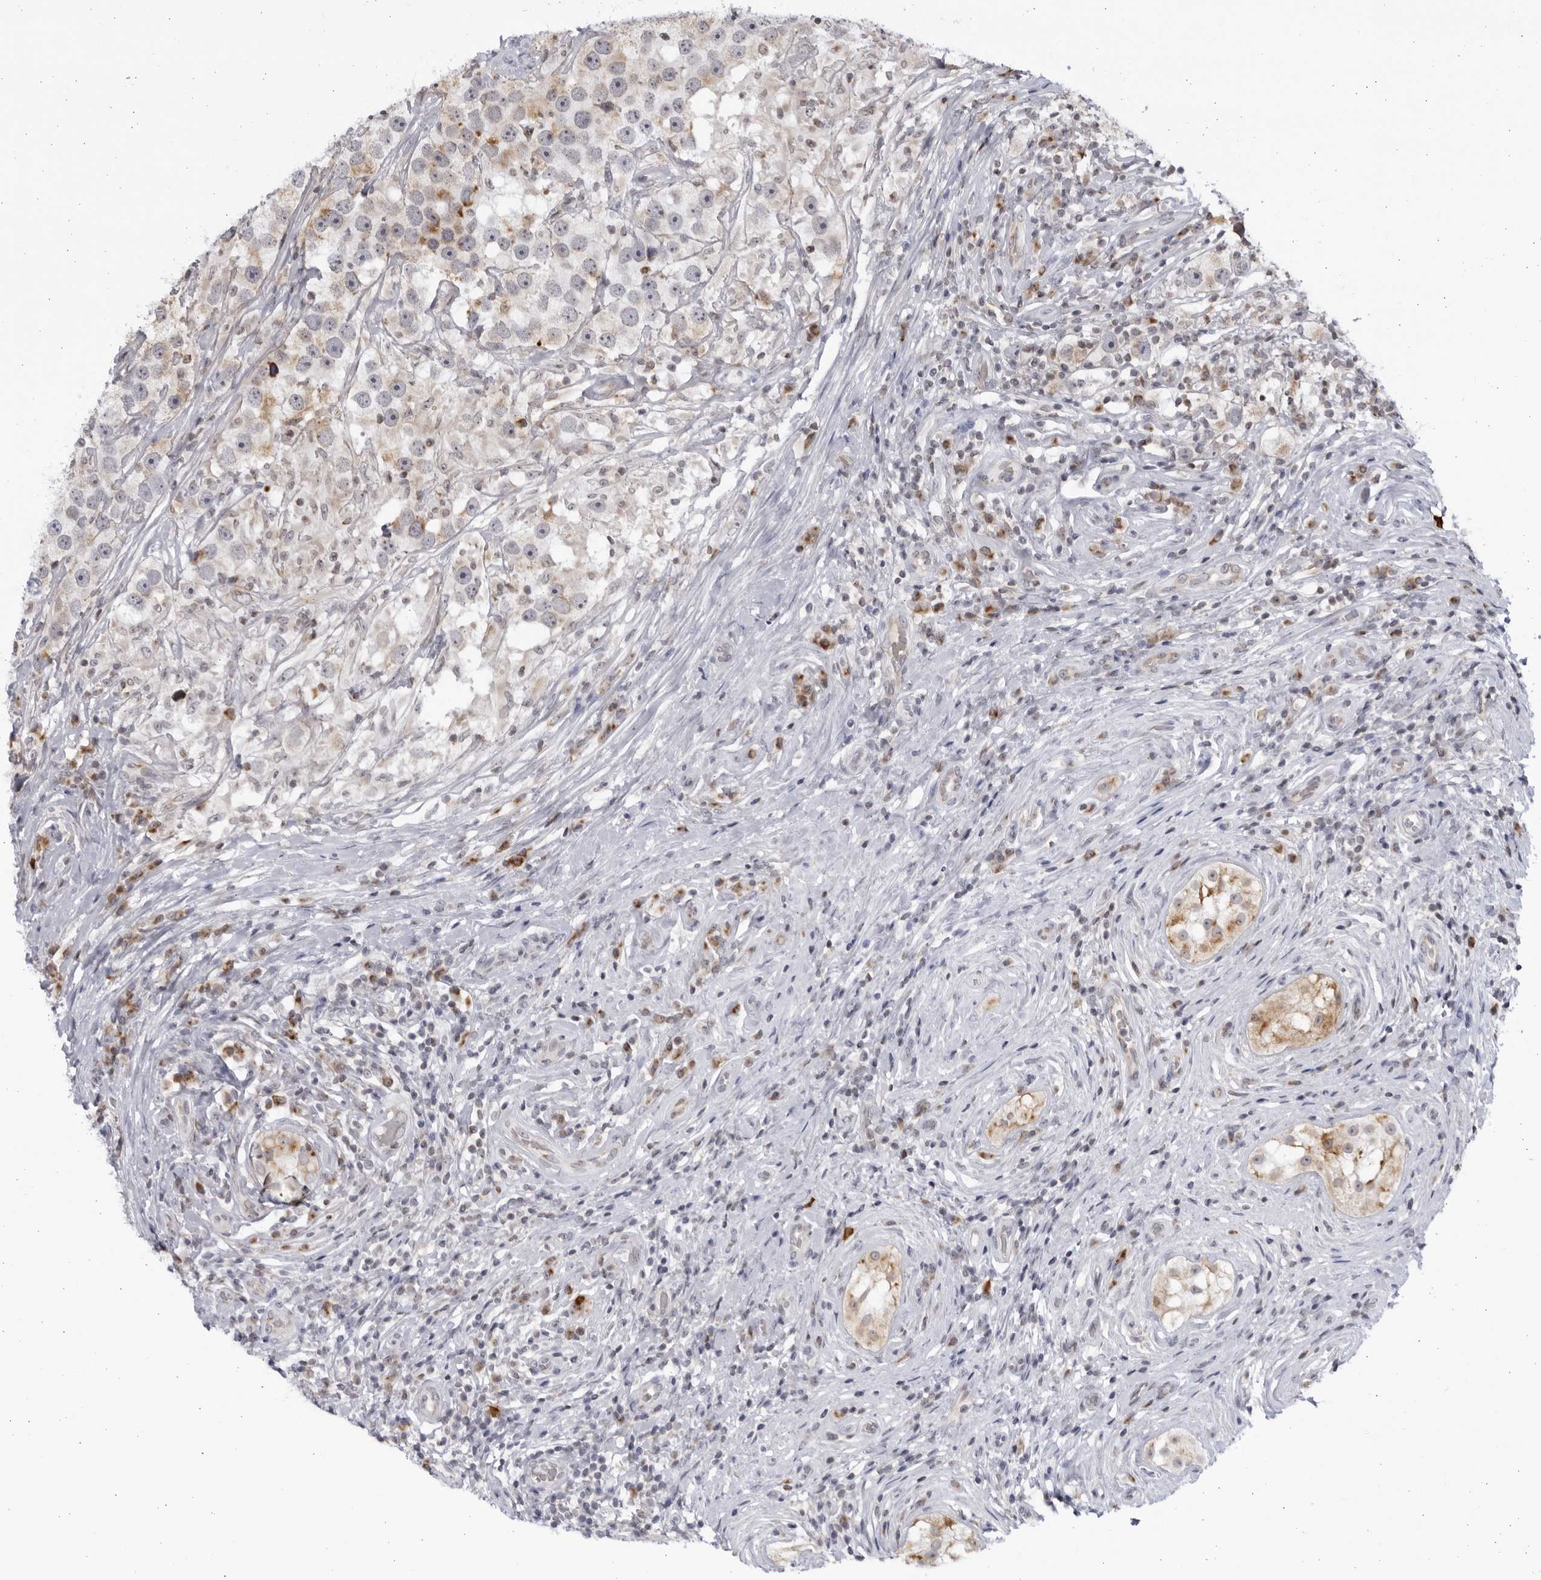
{"staining": {"intensity": "moderate", "quantity": "<25%", "location": "cytoplasmic/membranous"}, "tissue": "testis cancer", "cell_type": "Tumor cells", "image_type": "cancer", "snomed": [{"axis": "morphology", "description": "Seminoma, NOS"}, {"axis": "topography", "description": "Testis"}], "caption": "About <25% of tumor cells in human testis cancer (seminoma) display moderate cytoplasmic/membranous protein positivity as visualized by brown immunohistochemical staining.", "gene": "SLC25A22", "patient": {"sex": "male", "age": 49}}